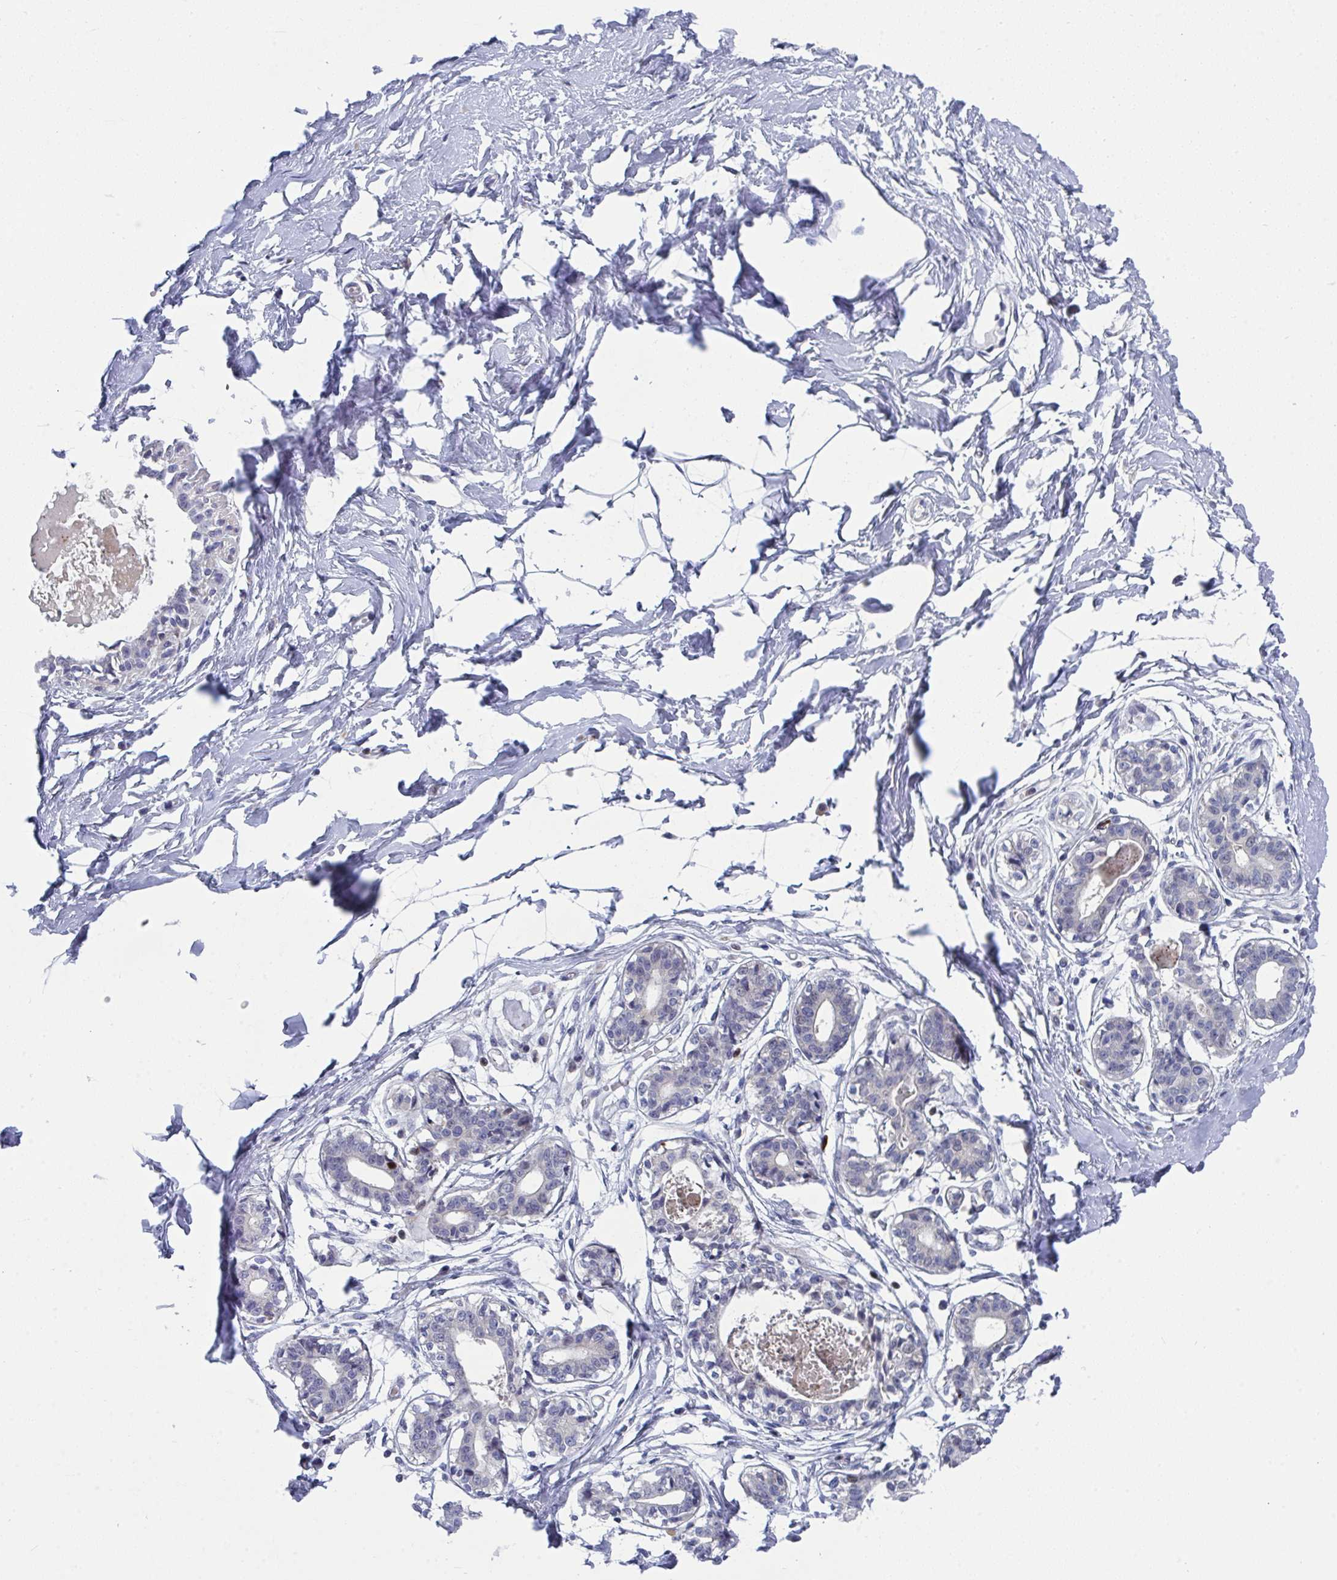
{"staining": {"intensity": "negative", "quantity": "none", "location": "none"}, "tissue": "breast", "cell_type": "Adipocytes", "image_type": "normal", "snomed": [{"axis": "morphology", "description": "Normal tissue, NOS"}, {"axis": "topography", "description": "Breast"}], "caption": "Unremarkable breast was stained to show a protein in brown. There is no significant staining in adipocytes.", "gene": "AOC2", "patient": {"sex": "female", "age": 45}}